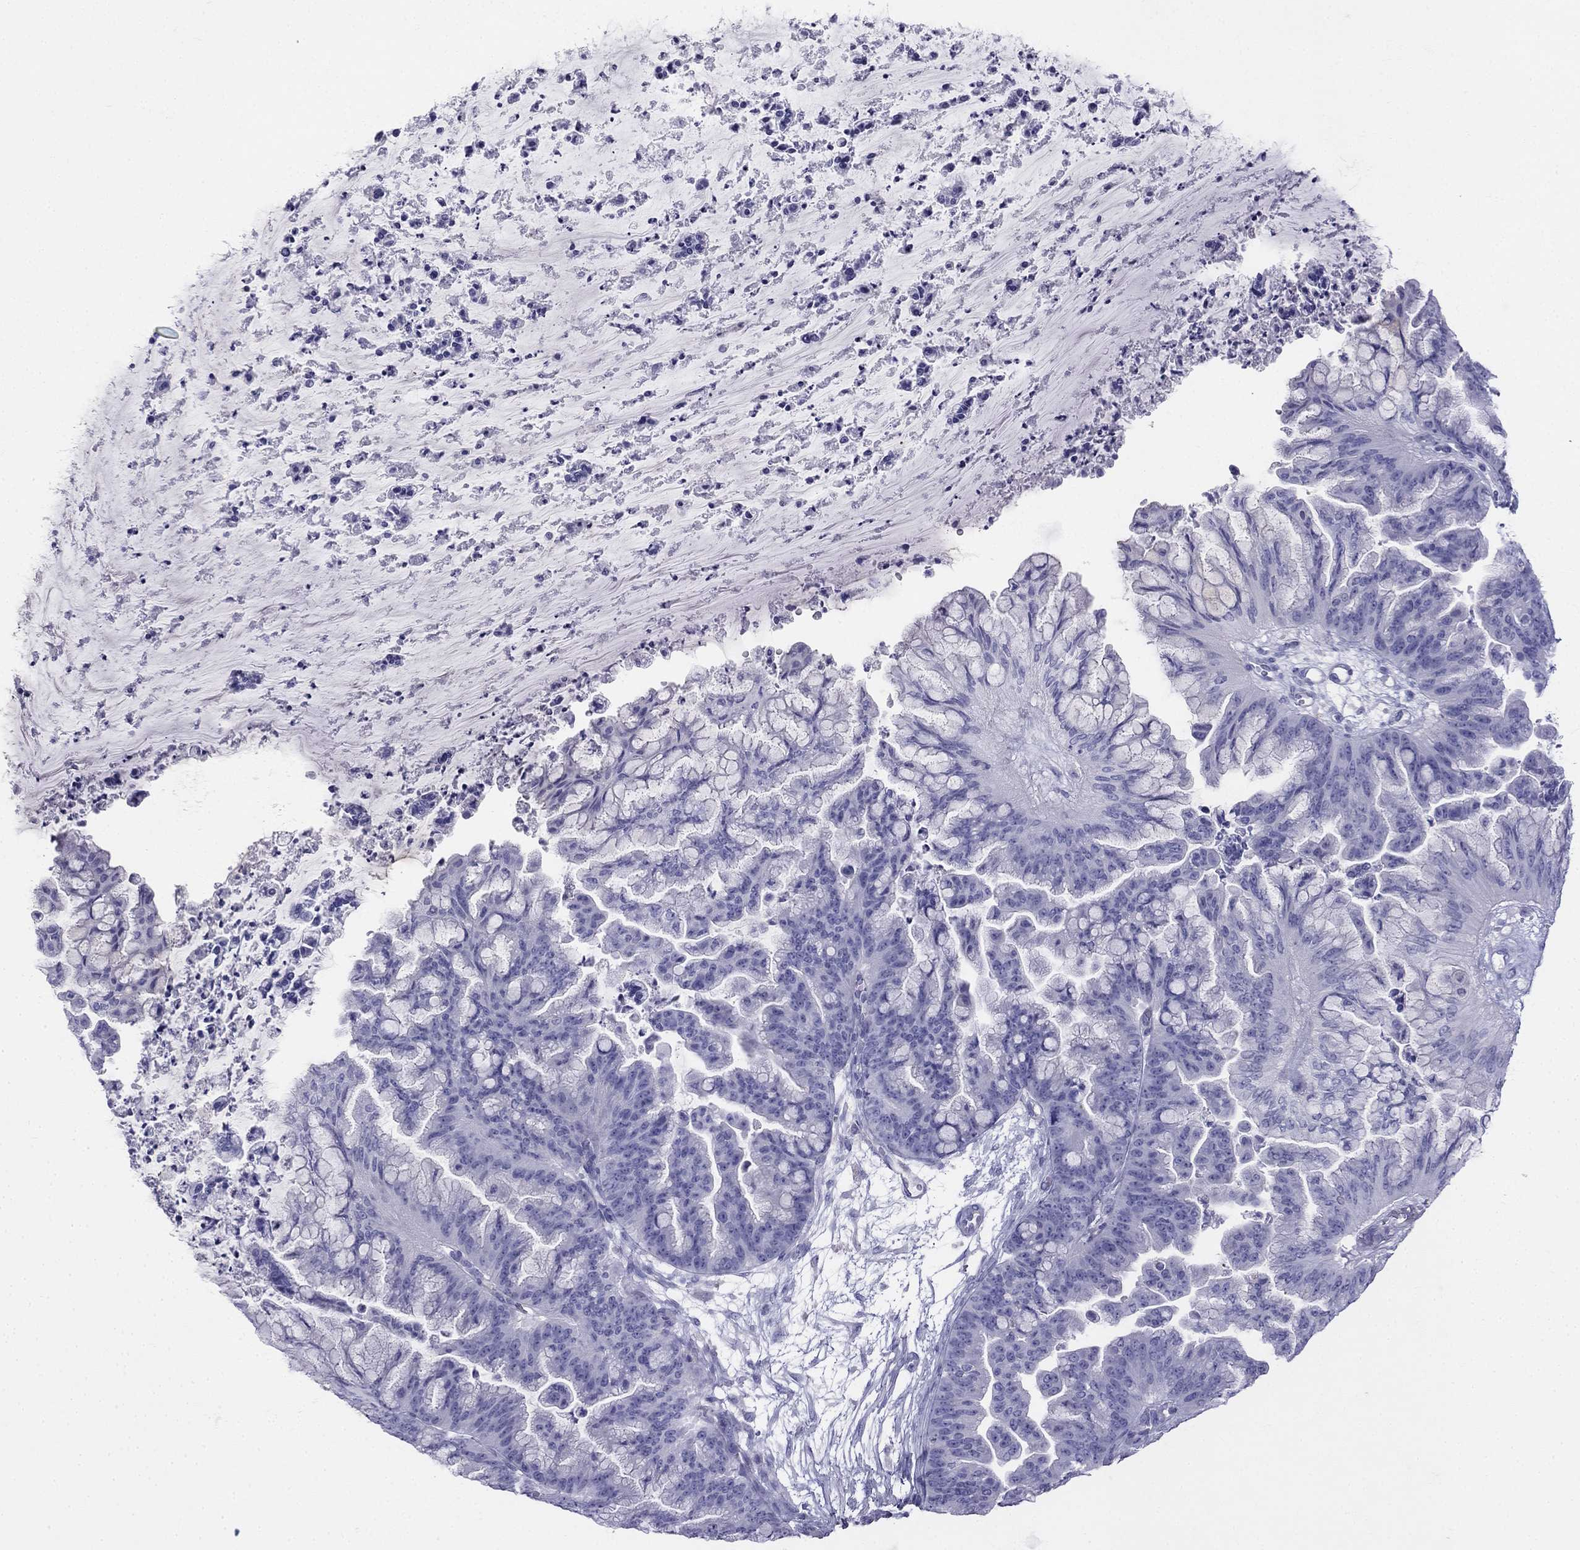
{"staining": {"intensity": "negative", "quantity": "none", "location": "none"}, "tissue": "ovarian cancer", "cell_type": "Tumor cells", "image_type": "cancer", "snomed": [{"axis": "morphology", "description": "Cystadenocarcinoma, mucinous, NOS"}, {"axis": "topography", "description": "Ovary"}], "caption": "Protein analysis of ovarian mucinous cystadenocarcinoma shows no significant expression in tumor cells. The staining was performed using DAB (3,3'-diaminobenzidine) to visualize the protein expression in brown, while the nuclei were stained in blue with hematoxylin (Magnification: 20x).", "gene": "ALOXE3", "patient": {"sex": "female", "age": 67}}